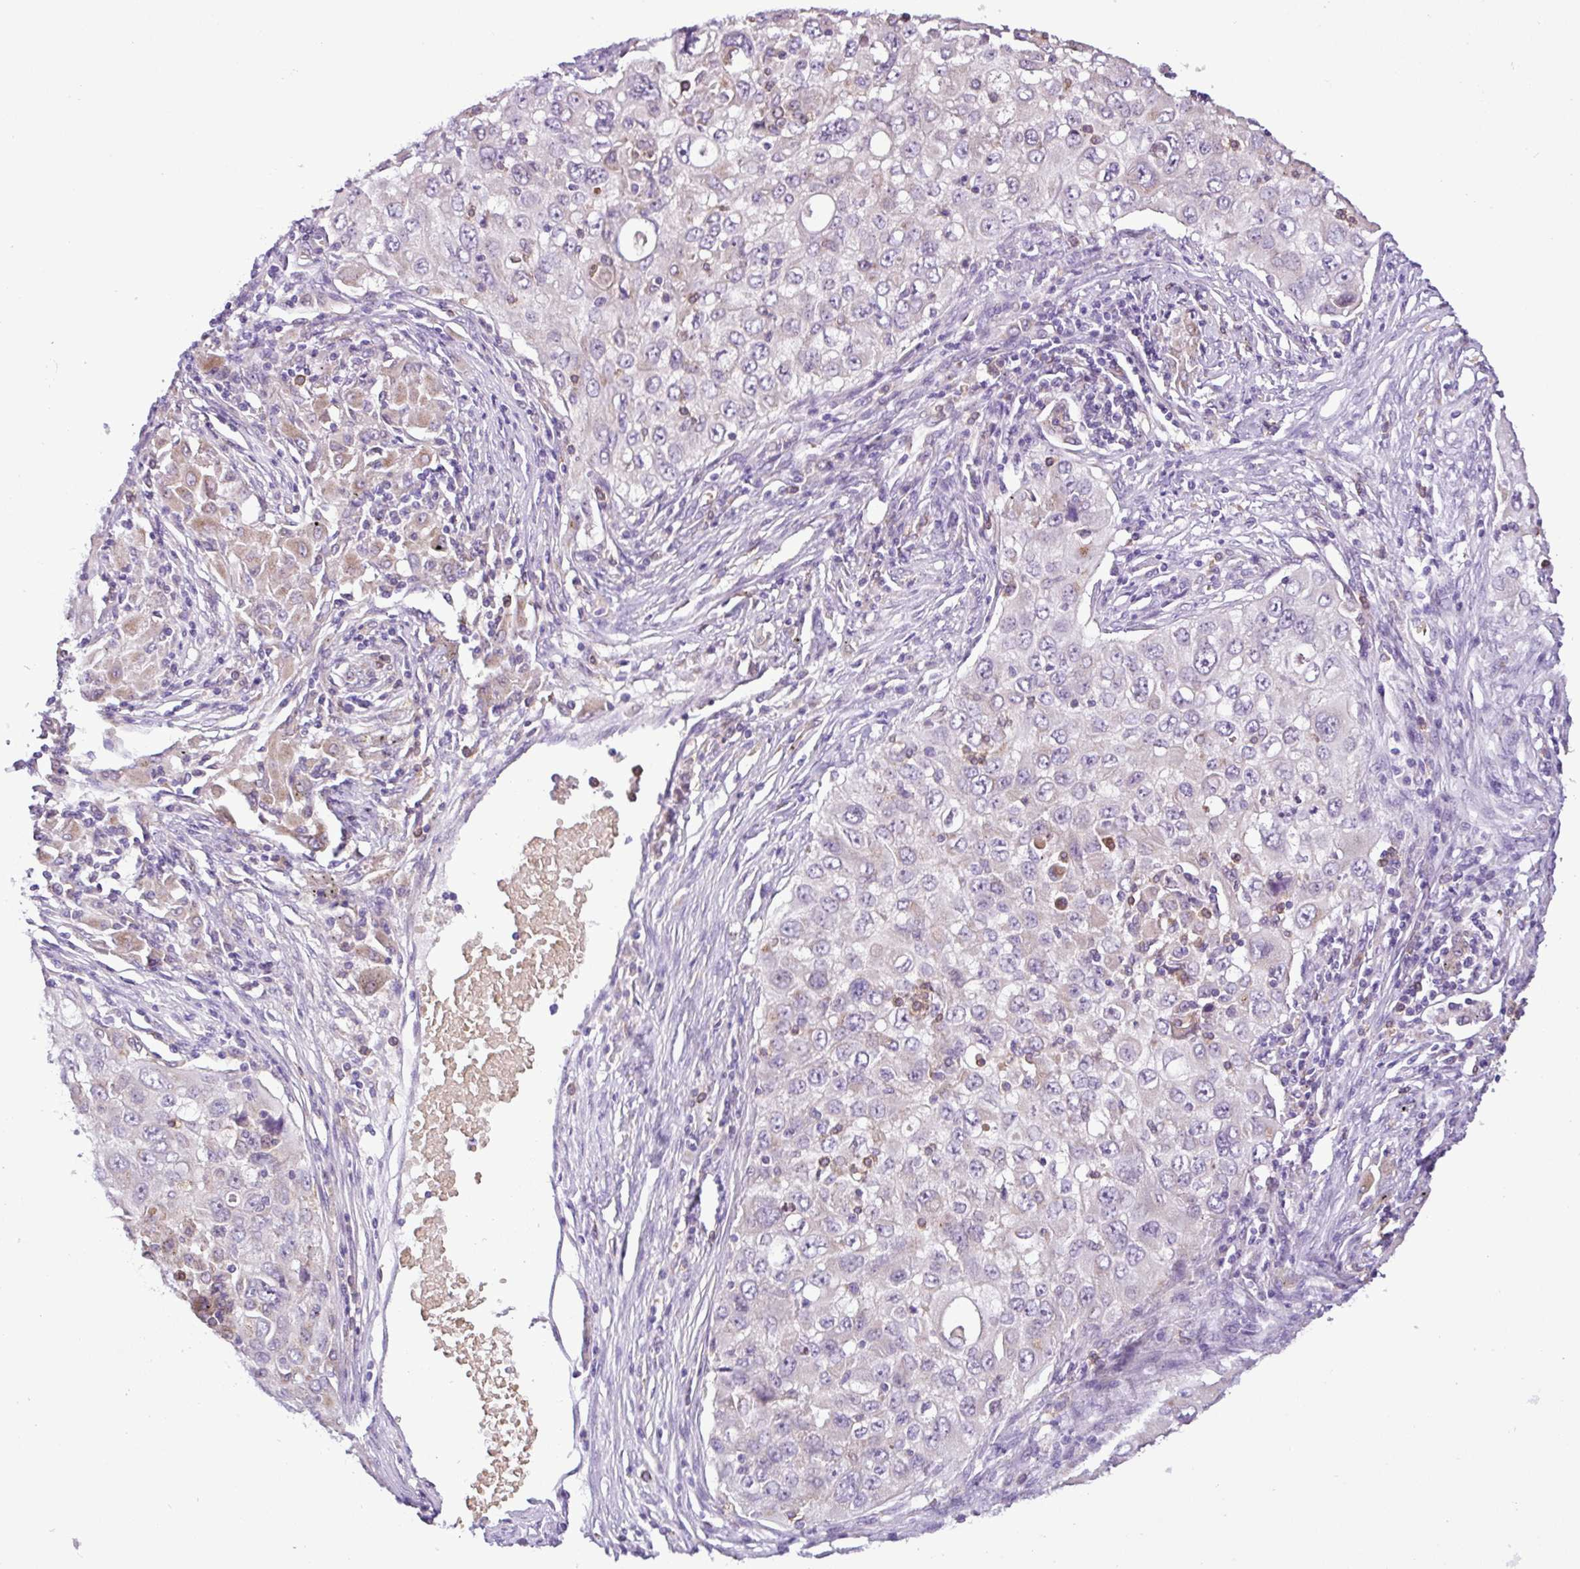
{"staining": {"intensity": "negative", "quantity": "none", "location": "none"}, "tissue": "lung cancer", "cell_type": "Tumor cells", "image_type": "cancer", "snomed": [{"axis": "morphology", "description": "Adenocarcinoma, NOS"}, {"axis": "morphology", "description": "Adenocarcinoma, metastatic, NOS"}, {"axis": "topography", "description": "Lymph node"}, {"axis": "topography", "description": "Lung"}], "caption": "DAB immunohistochemical staining of lung adenocarcinoma reveals no significant staining in tumor cells.", "gene": "TONSL", "patient": {"sex": "female", "age": 42}}